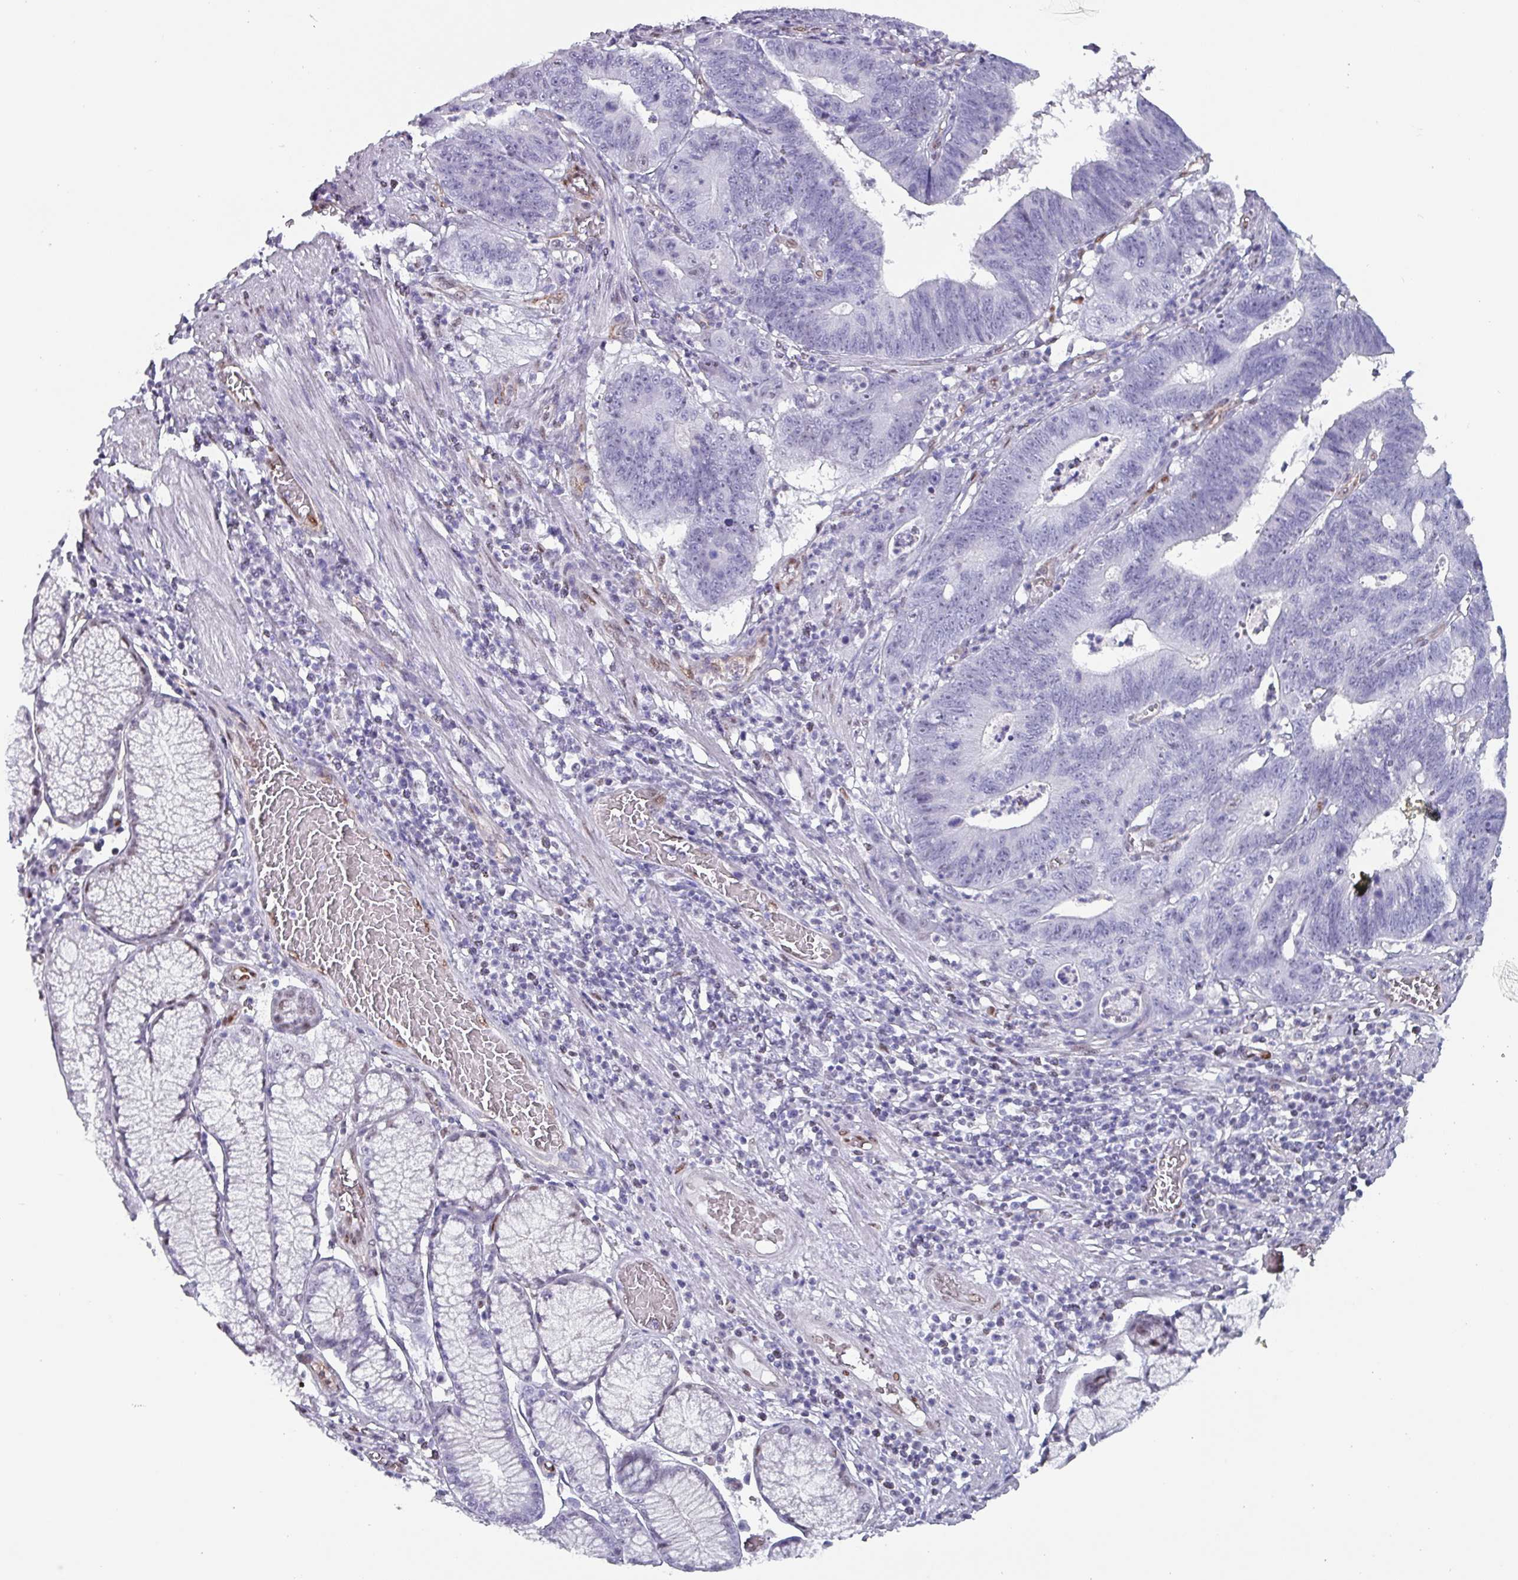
{"staining": {"intensity": "negative", "quantity": "none", "location": "none"}, "tissue": "stomach cancer", "cell_type": "Tumor cells", "image_type": "cancer", "snomed": [{"axis": "morphology", "description": "Adenocarcinoma, NOS"}, {"axis": "topography", "description": "Stomach"}], "caption": "Immunohistochemical staining of human stomach adenocarcinoma displays no significant expression in tumor cells.", "gene": "ZNF816-ZNF321P", "patient": {"sex": "male", "age": 59}}